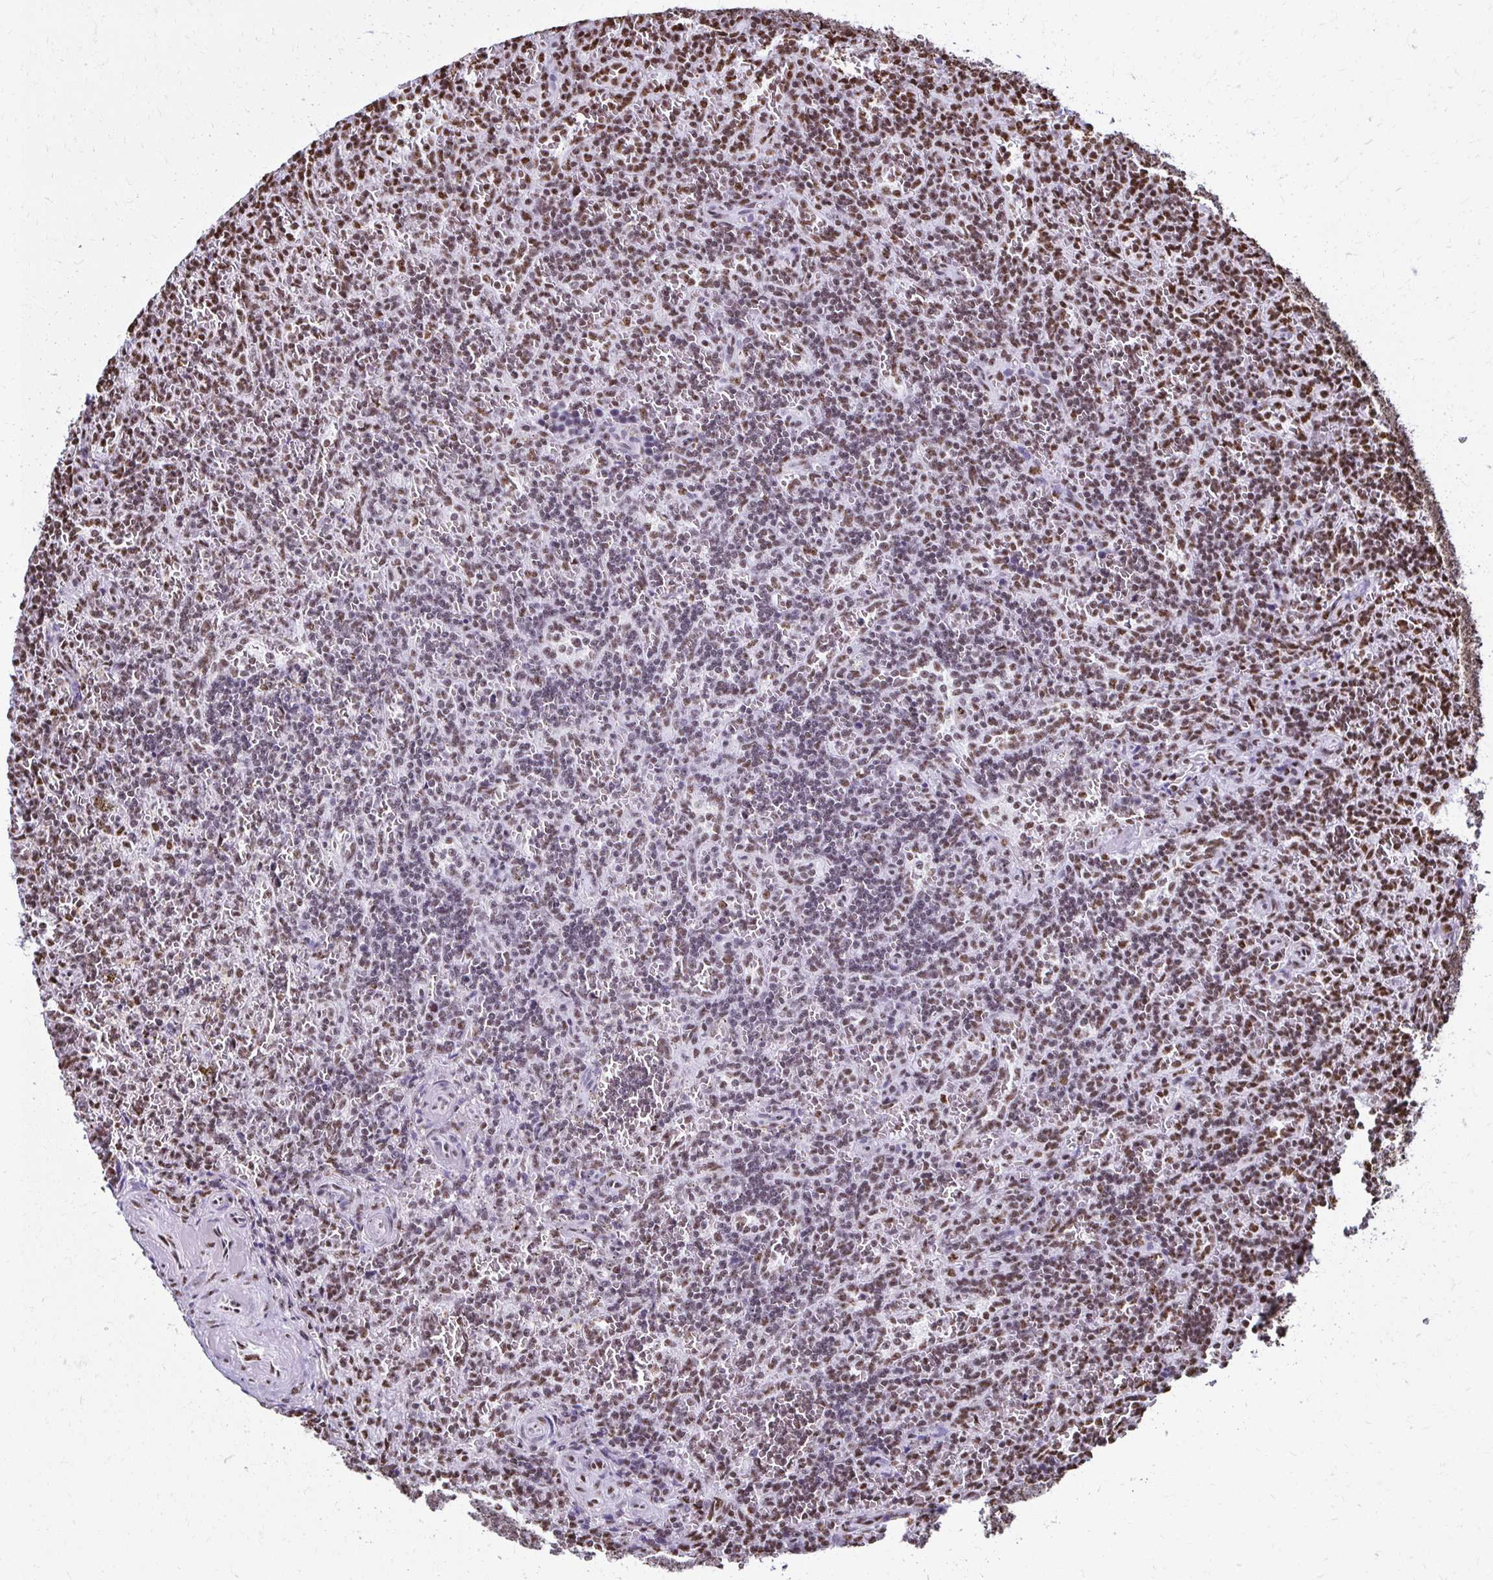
{"staining": {"intensity": "moderate", "quantity": "25%-75%", "location": "nuclear"}, "tissue": "lymphoma", "cell_type": "Tumor cells", "image_type": "cancer", "snomed": [{"axis": "morphology", "description": "Malignant lymphoma, non-Hodgkin's type, Low grade"}, {"axis": "topography", "description": "Spleen"}], "caption": "Protein staining by IHC reveals moderate nuclear positivity in approximately 25%-75% of tumor cells in lymphoma.", "gene": "NONO", "patient": {"sex": "male", "age": 73}}